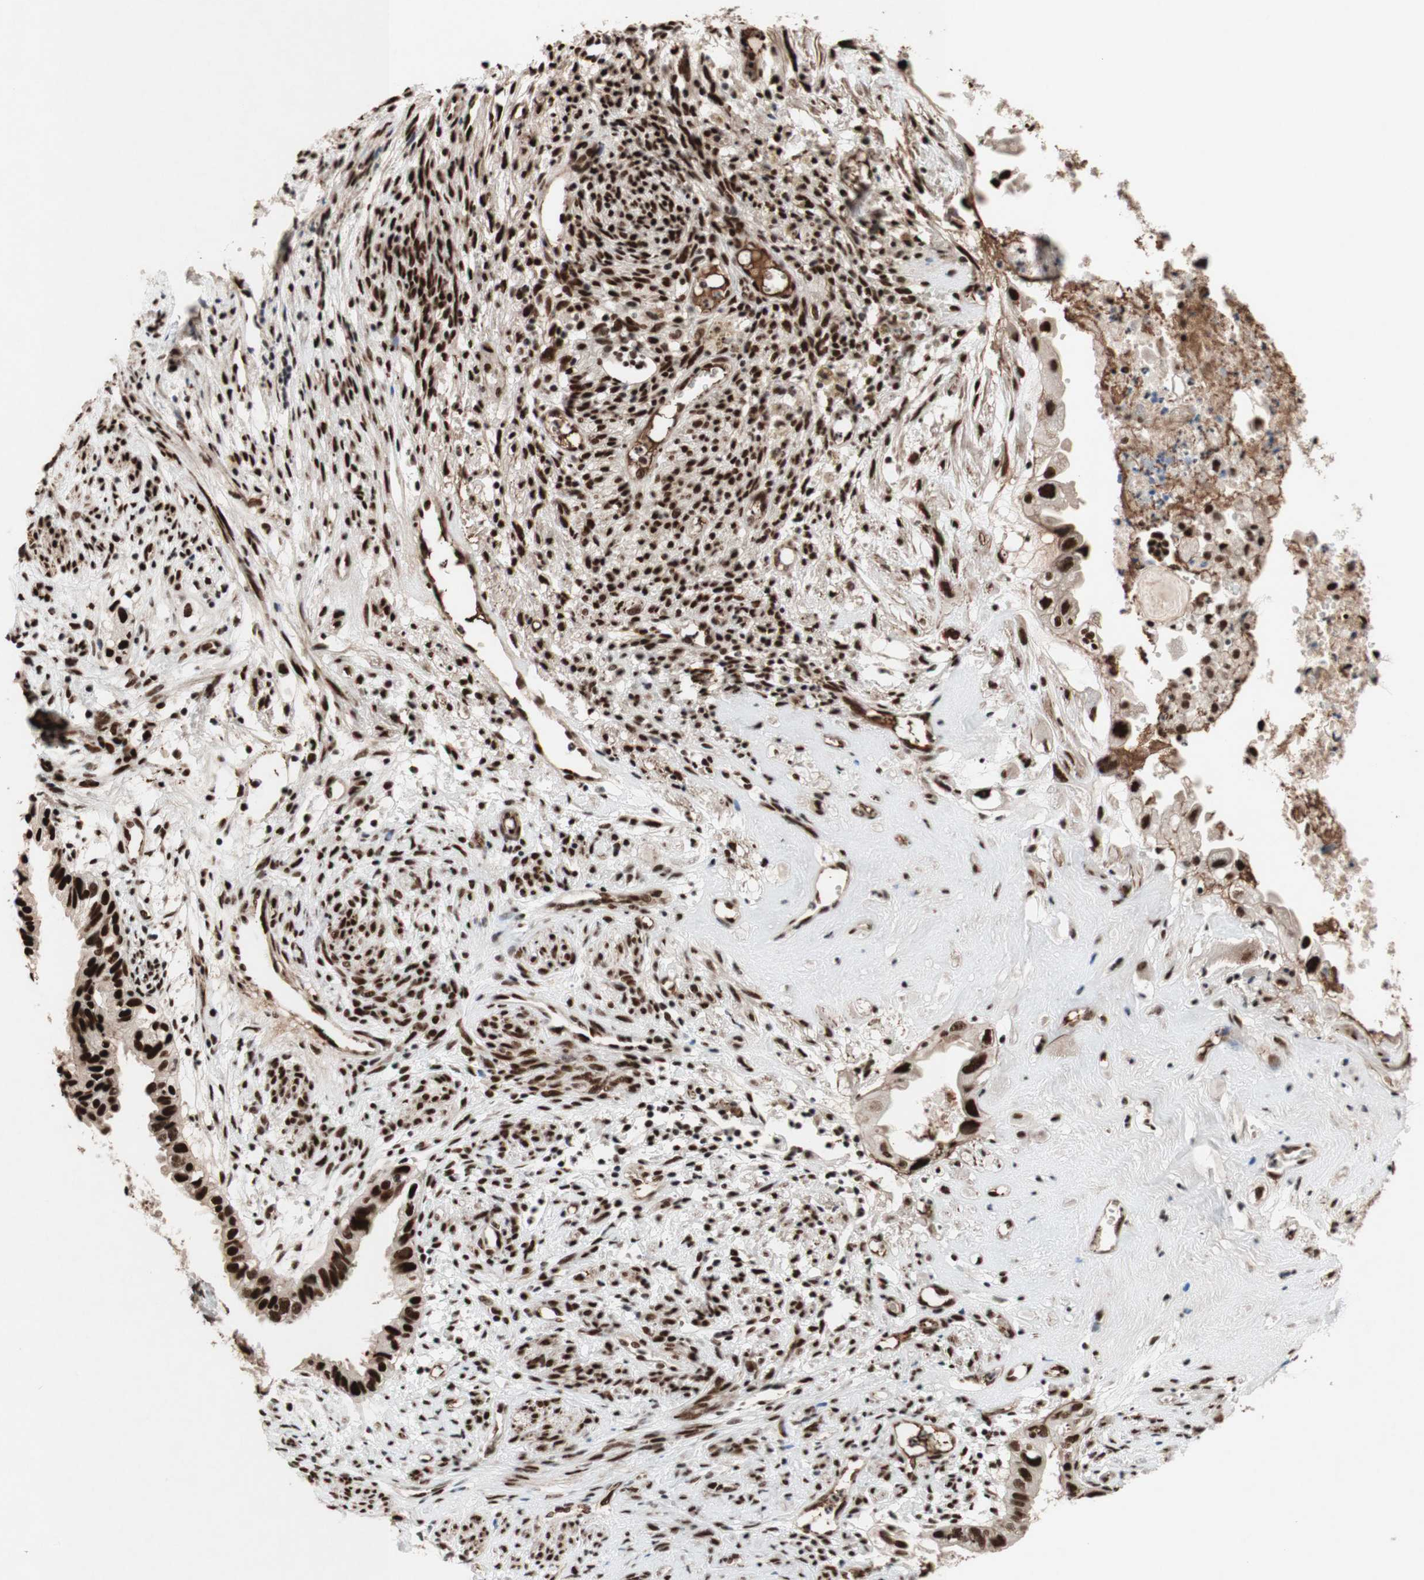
{"staining": {"intensity": "strong", "quantity": ">75%", "location": "nuclear"}, "tissue": "cervical cancer", "cell_type": "Tumor cells", "image_type": "cancer", "snomed": [{"axis": "morphology", "description": "Normal tissue, NOS"}, {"axis": "morphology", "description": "Adenocarcinoma, NOS"}, {"axis": "topography", "description": "Cervix"}, {"axis": "topography", "description": "Endometrium"}], "caption": "Immunohistochemical staining of adenocarcinoma (cervical) exhibits high levels of strong nuclear staining in about >75% of tumor cells. The staining was performed using DAB, with brown indicating positive protein expression. Nuclei are stained blue with hematoxylin.", "gene": "TLE1", "patient": {"sex": "female", "age": 86}}